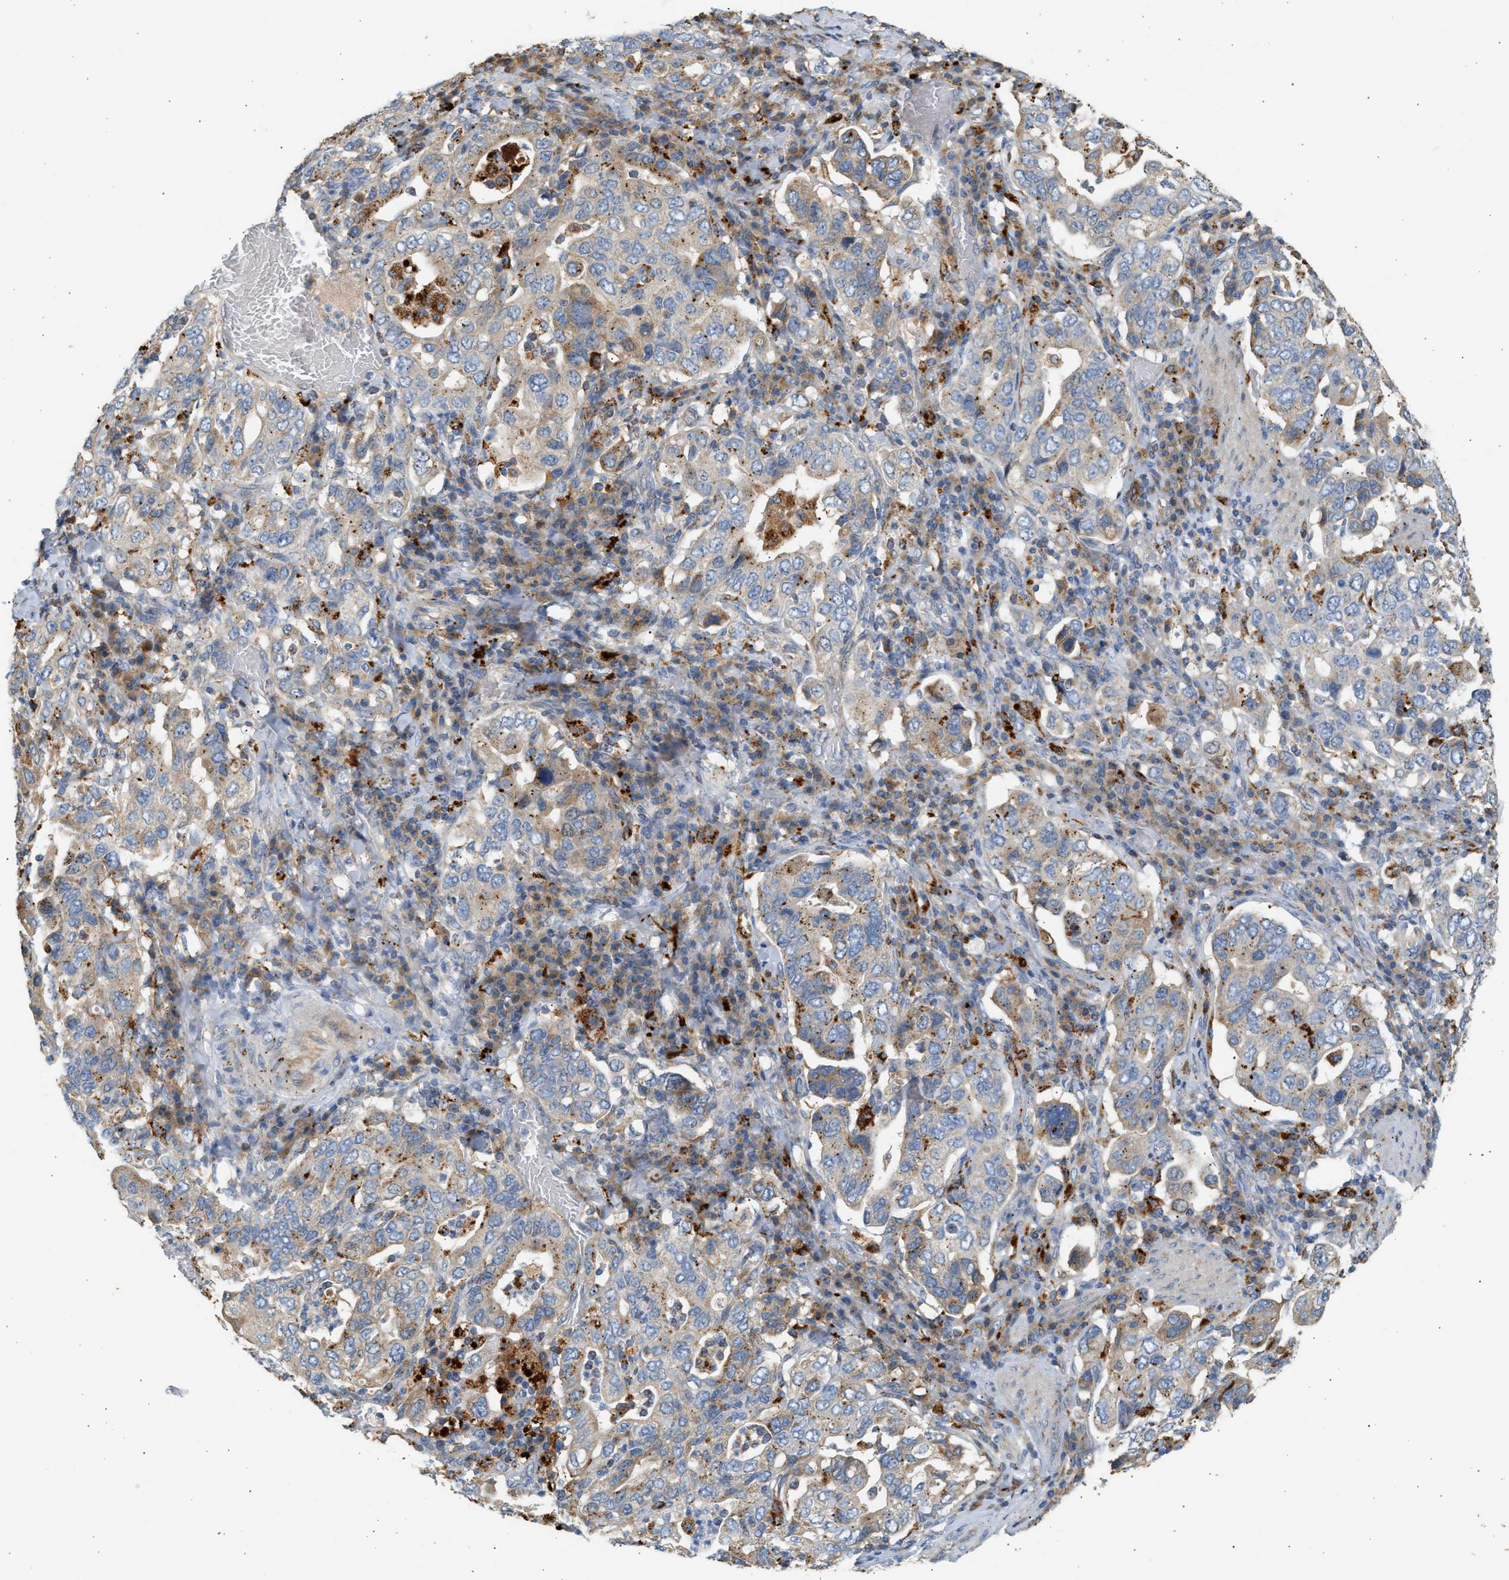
{"staining": {"intensity": "weak", "quantity": ">75%", "location": "cytoplasmic/membranous"}, "tissue": "stomach cancer", "cell_type": "Tumor cells", "image_type": "cancer", "snomed": [{"axis": "morphology", "description": "Adenocarcinoma, NOS"}, {"axis": "topography", "description": "Stomach, upper"}], "caption": "IHC of adenocarcinoma (stomach) demonstrates low levels of weak cytoplasmic/membranous staining in approximately >75% of tumor cells. Nuclei are stained in blue.", "gene": "ENTHD1", "patient": {"sex": "male", "age": 62}}